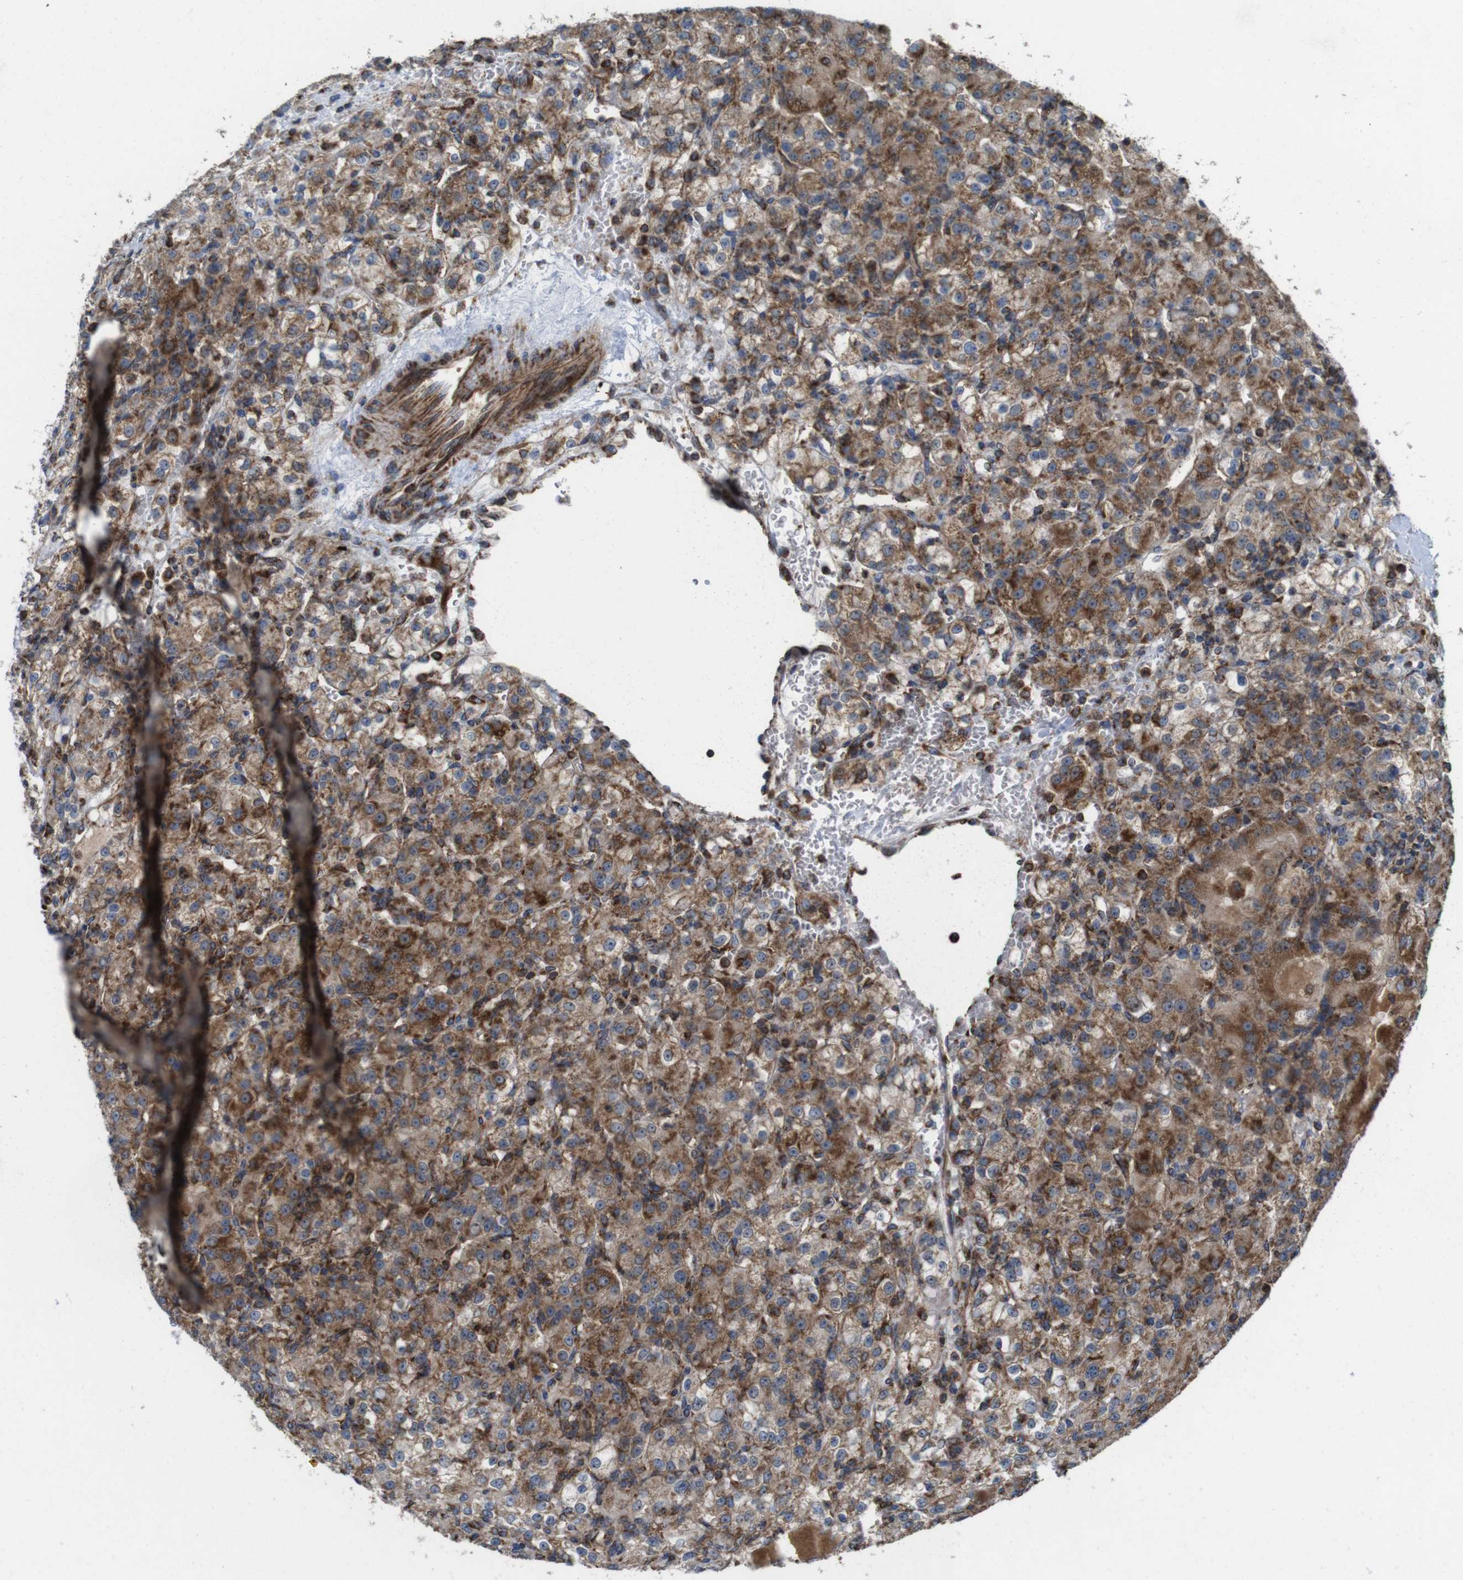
{"staining": {"intensity": "moderate", "quantity": "25%-75%", "location": "cytoplasmic/membranous"}, "tissue": "renal cancer", "cell_type": "Tumor cells", "image_type": "cancer", "snomed": [{"axis": "morphology", "description": "Normal tissue, NOS"}, {"axis": "morphology", "description": "Adenocarcinoma, NOS"}, {"axis": "topography", "description": "Kidney"}], "caption": "An IHC photomicrograph of tumor tissue is shown. Protein staining in brown labels moderate cytoplasmic/membranous positivity in renal cancer (adenocarcinoma) within tumor cells. The staining was performed using DAB (3,3'-diaminobenzidine) to visualize the protein expression in brown, while the nuclei were stained in blue with hematoxylin (Magnification: 20x).", "gene": "HK1", "patient": {"sex": "male", "age": 61}}